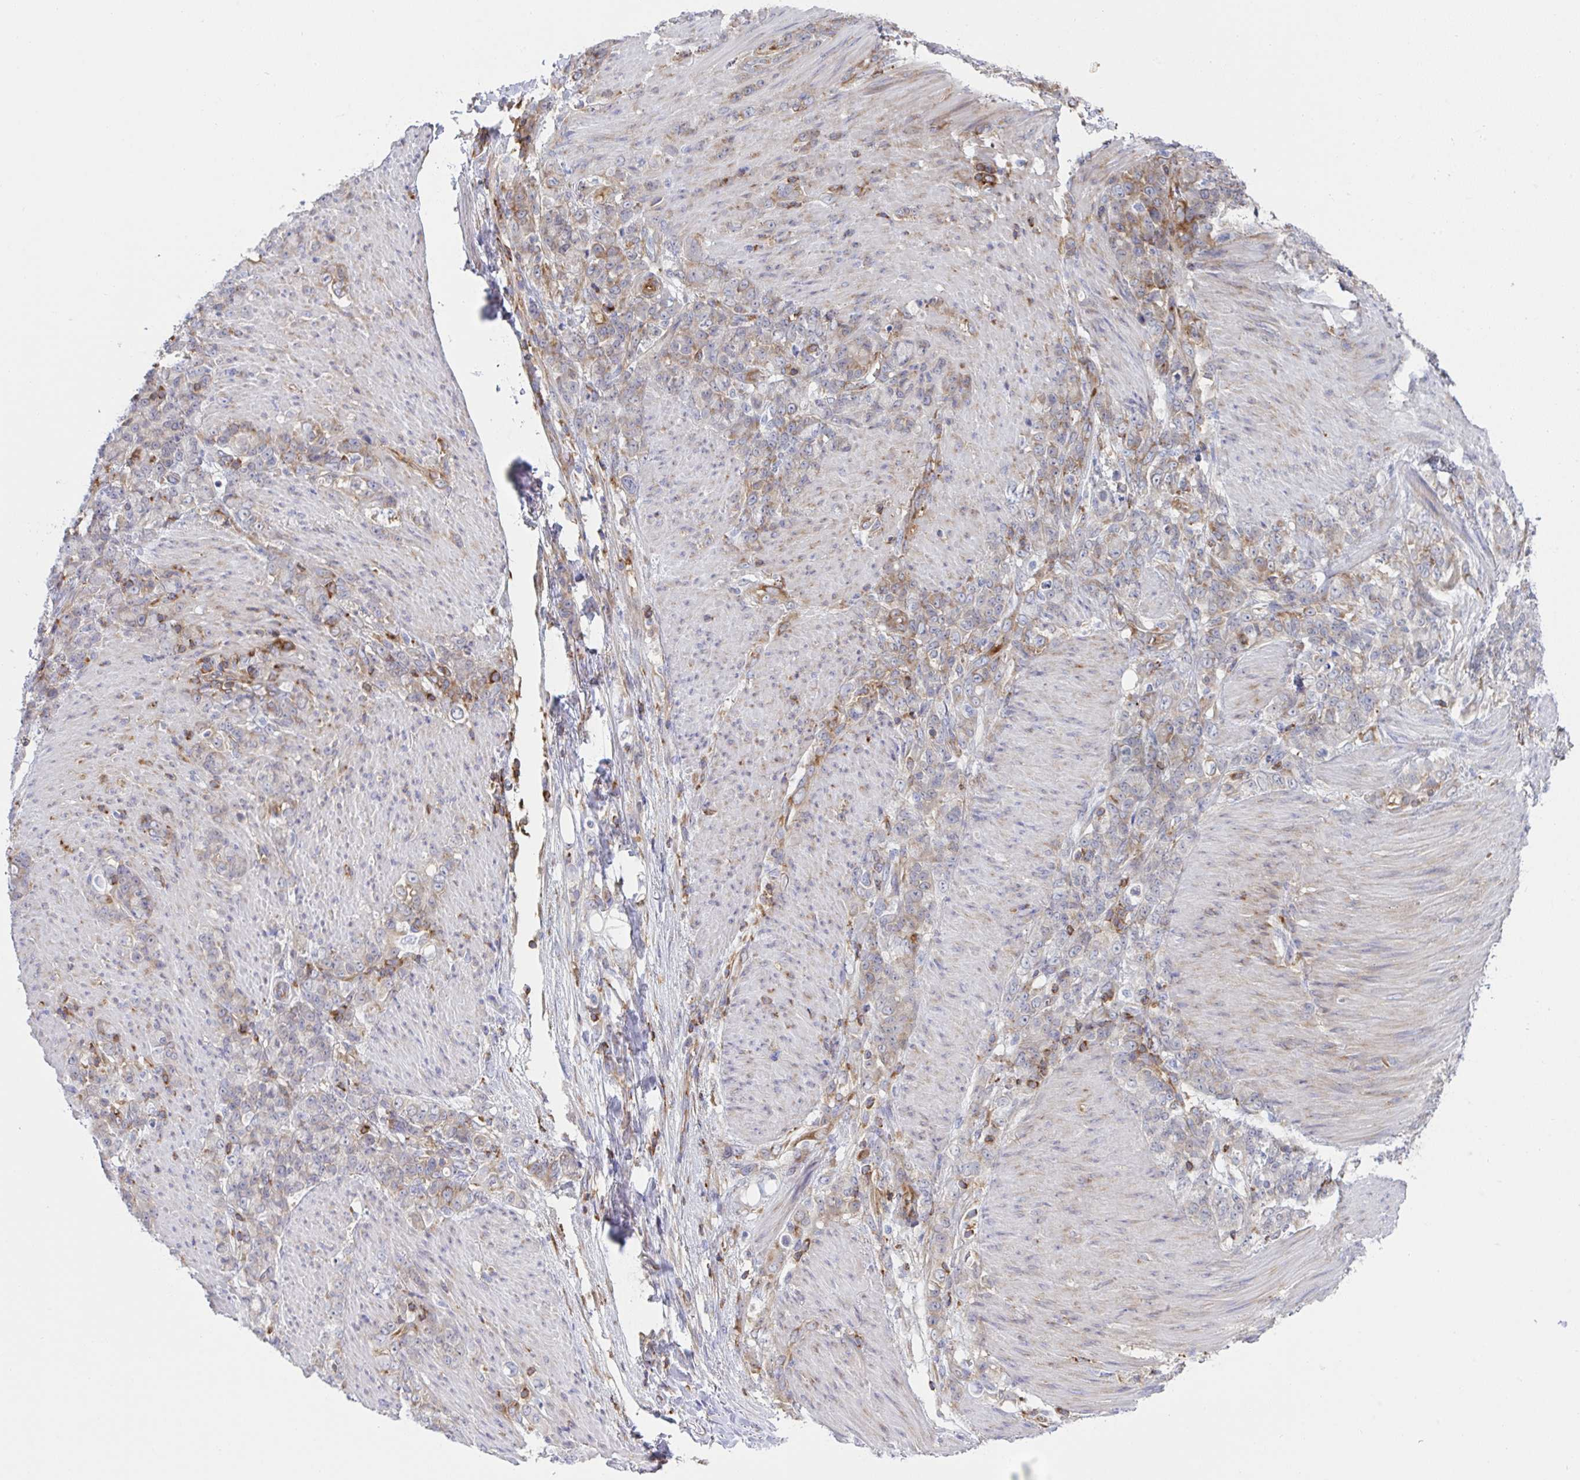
{"staining": {"intensity": "weak", "quantity": "25%-75%", "location": "cytoplasmic/membranous"}, "tissue": "stomach cancer", "cell_type": "Tumor cells", "image_type": "cancer", "snomed": [{"axis": "morphology", "description": "Adenocarcinoma, NOS"}, {"axis": "topography", "description": "Stomach"}], "caption": "This micrograph displays adenocarcinoma (stomach) stained with IHC to label a protein in brown. The cytoplasmic/membranous of tumor cells show weak positivity for the protein. Nuclei are counter-stained blue.", "gene": "WNK1", "patient": {"sex": "female", "age": 79}}